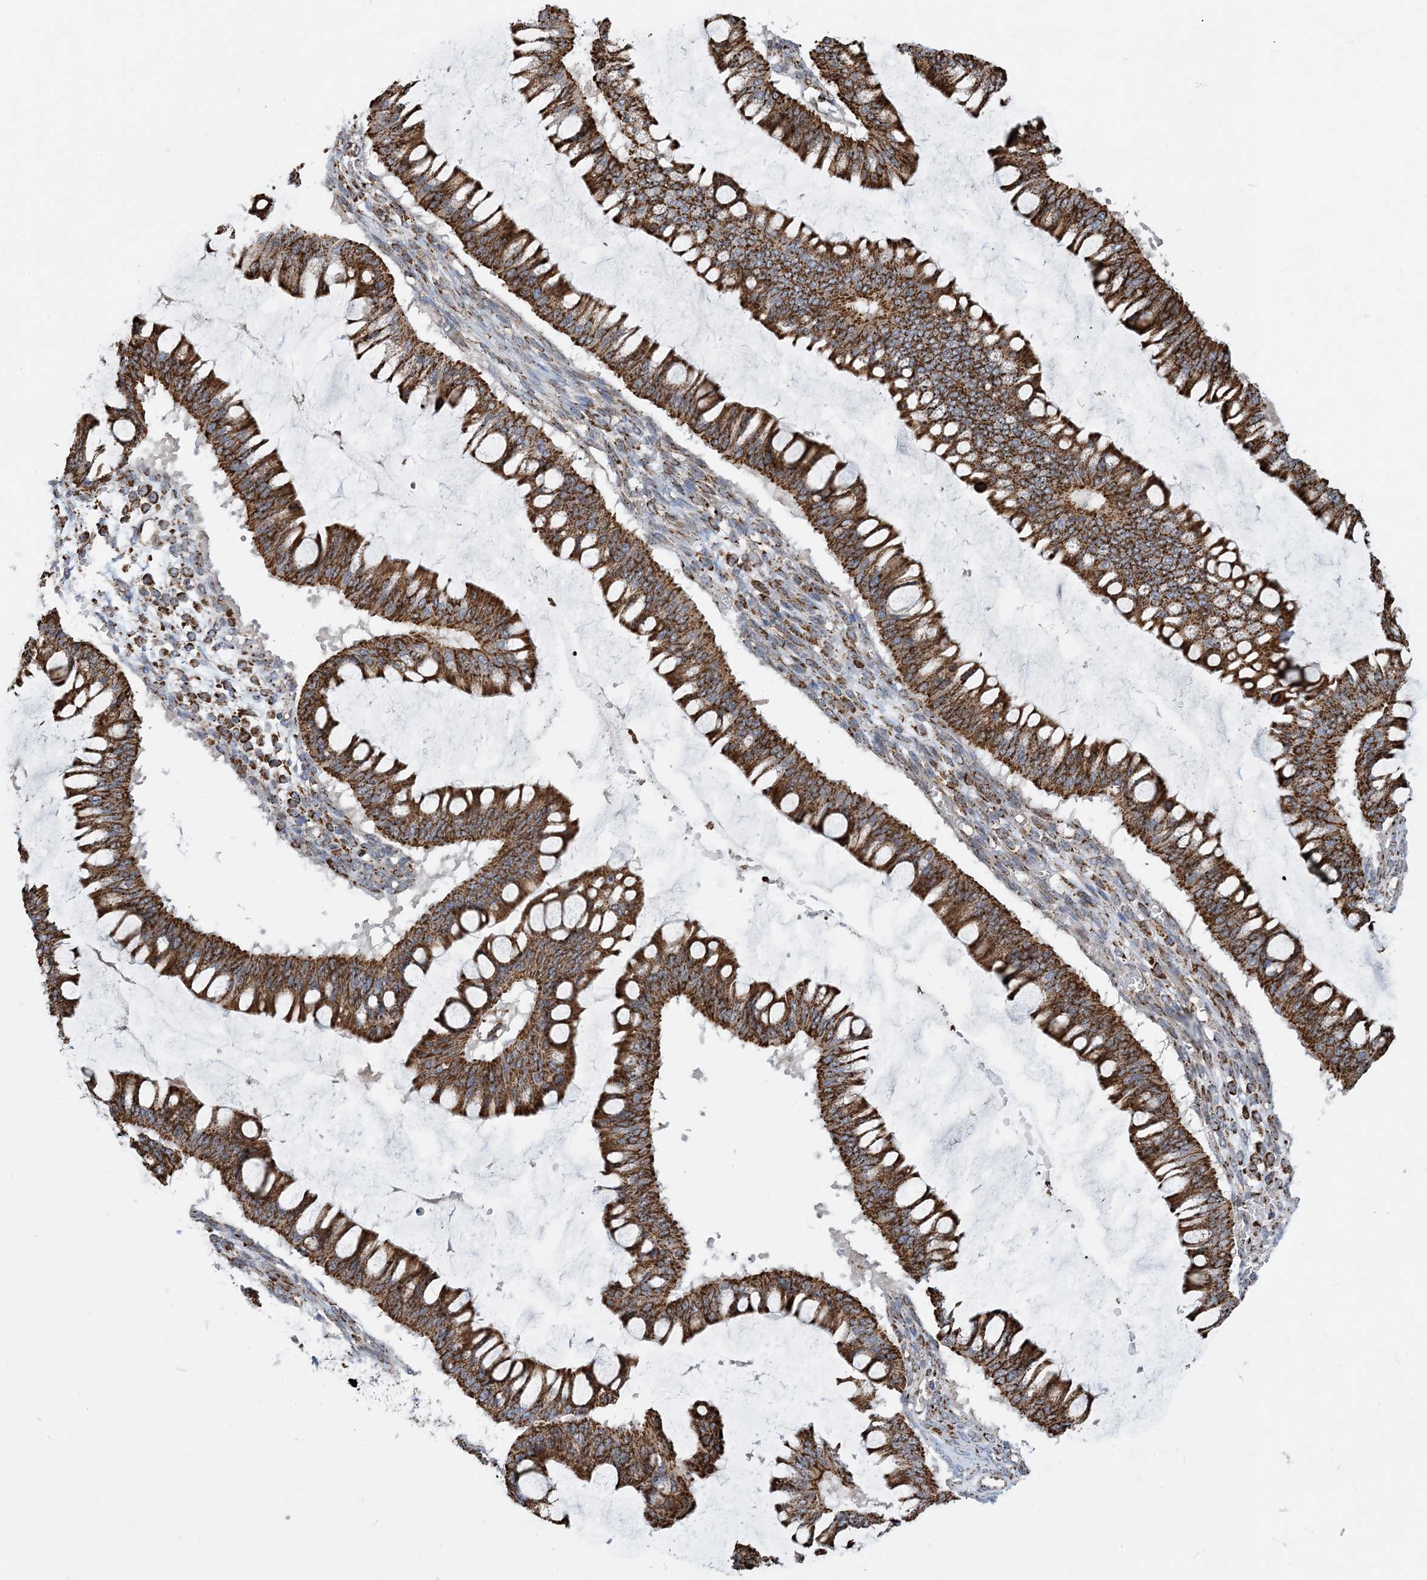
{"staining": {"intensity": "strong", "quantity": ">75%", "location": "cytoplasmic/membranous"}, "tissue": "ovarian cancer", "cell_type": "Tumor cells", "image_type": "cancer", "snomed": [{"axis": "morphology", "description": "Cystadenocarcinoma, mucinous, NOS"}, {"axis": "topography", "description": "Ovary"}], "caption": "Mucinous cystadenocarcinoma (ovarian) stained with immunohistochemistry (IHC) exhibits strong cytoplasmic/membranous positivity in approximately >75% of tumor cells. (DAB IHC, brown staining for protein, blue staining for nuclei).", "gene": "PCDHGA1", "patient": {"sex": "female", "age": 73}}